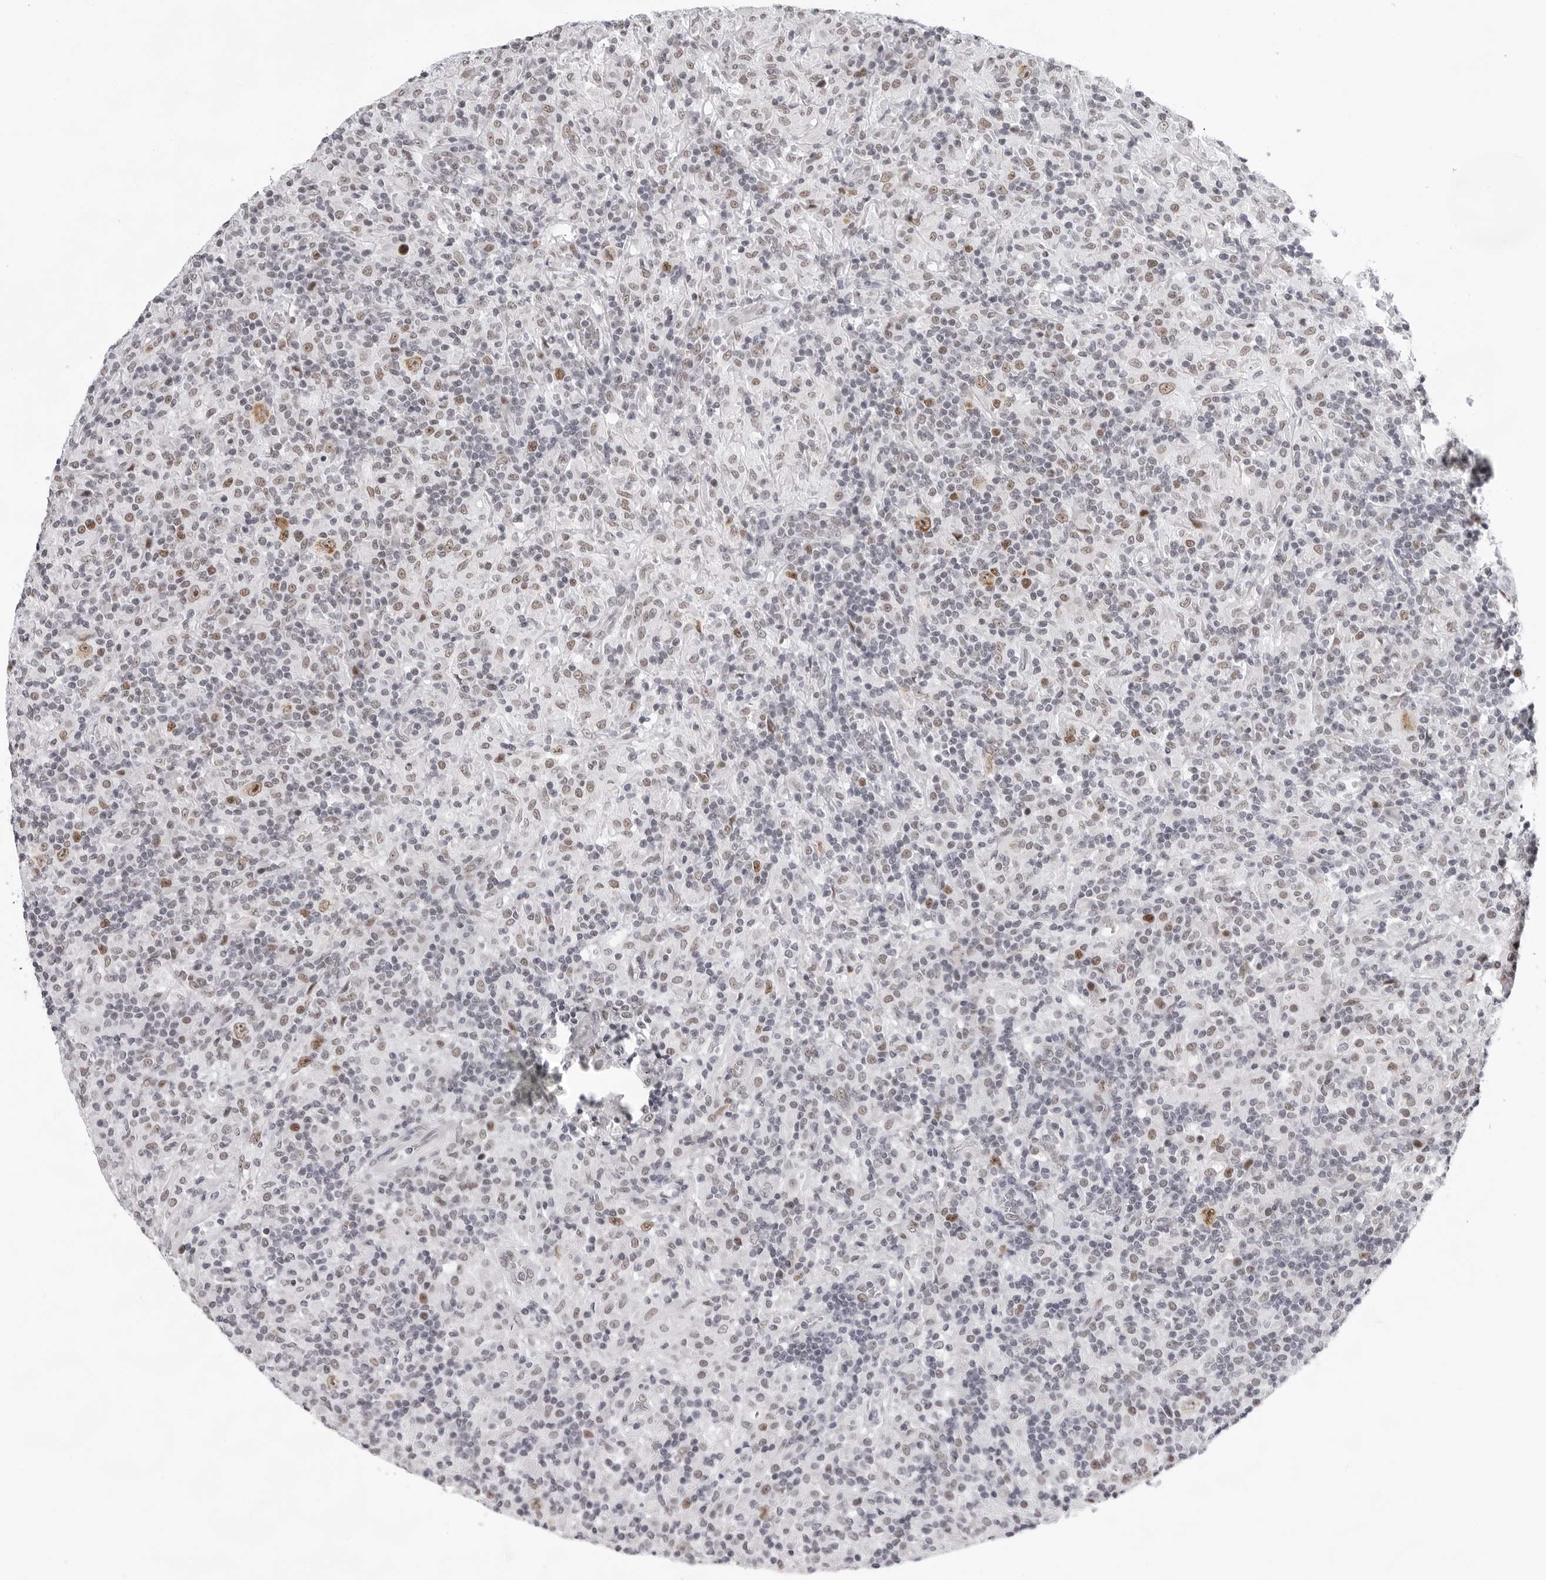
{"staining": {"intensity": "moderate", "quantity": ">75%", "location": "nuclear"}, "tissue": "lymphoma", "cell_type": "Tumor cells", "image_type": "cancer", "snomed": [{"axis": "morphology", "description": "Hodgkin's disease, NOS"}, {"axis": "topography", "description": "Lymph node"}], "caption": "Immunohistochemistry (IHC) image of neoplastic tissue: human Hodgkin's disease stained using immunohistochemistry (IHC) displays medium levels of moderate protein expression localized specifically in the nuclear of tumor cells, appearing as a nuclear brown color.", "gene": "USP1", "patient": {"sex": "male", "age": 70}}